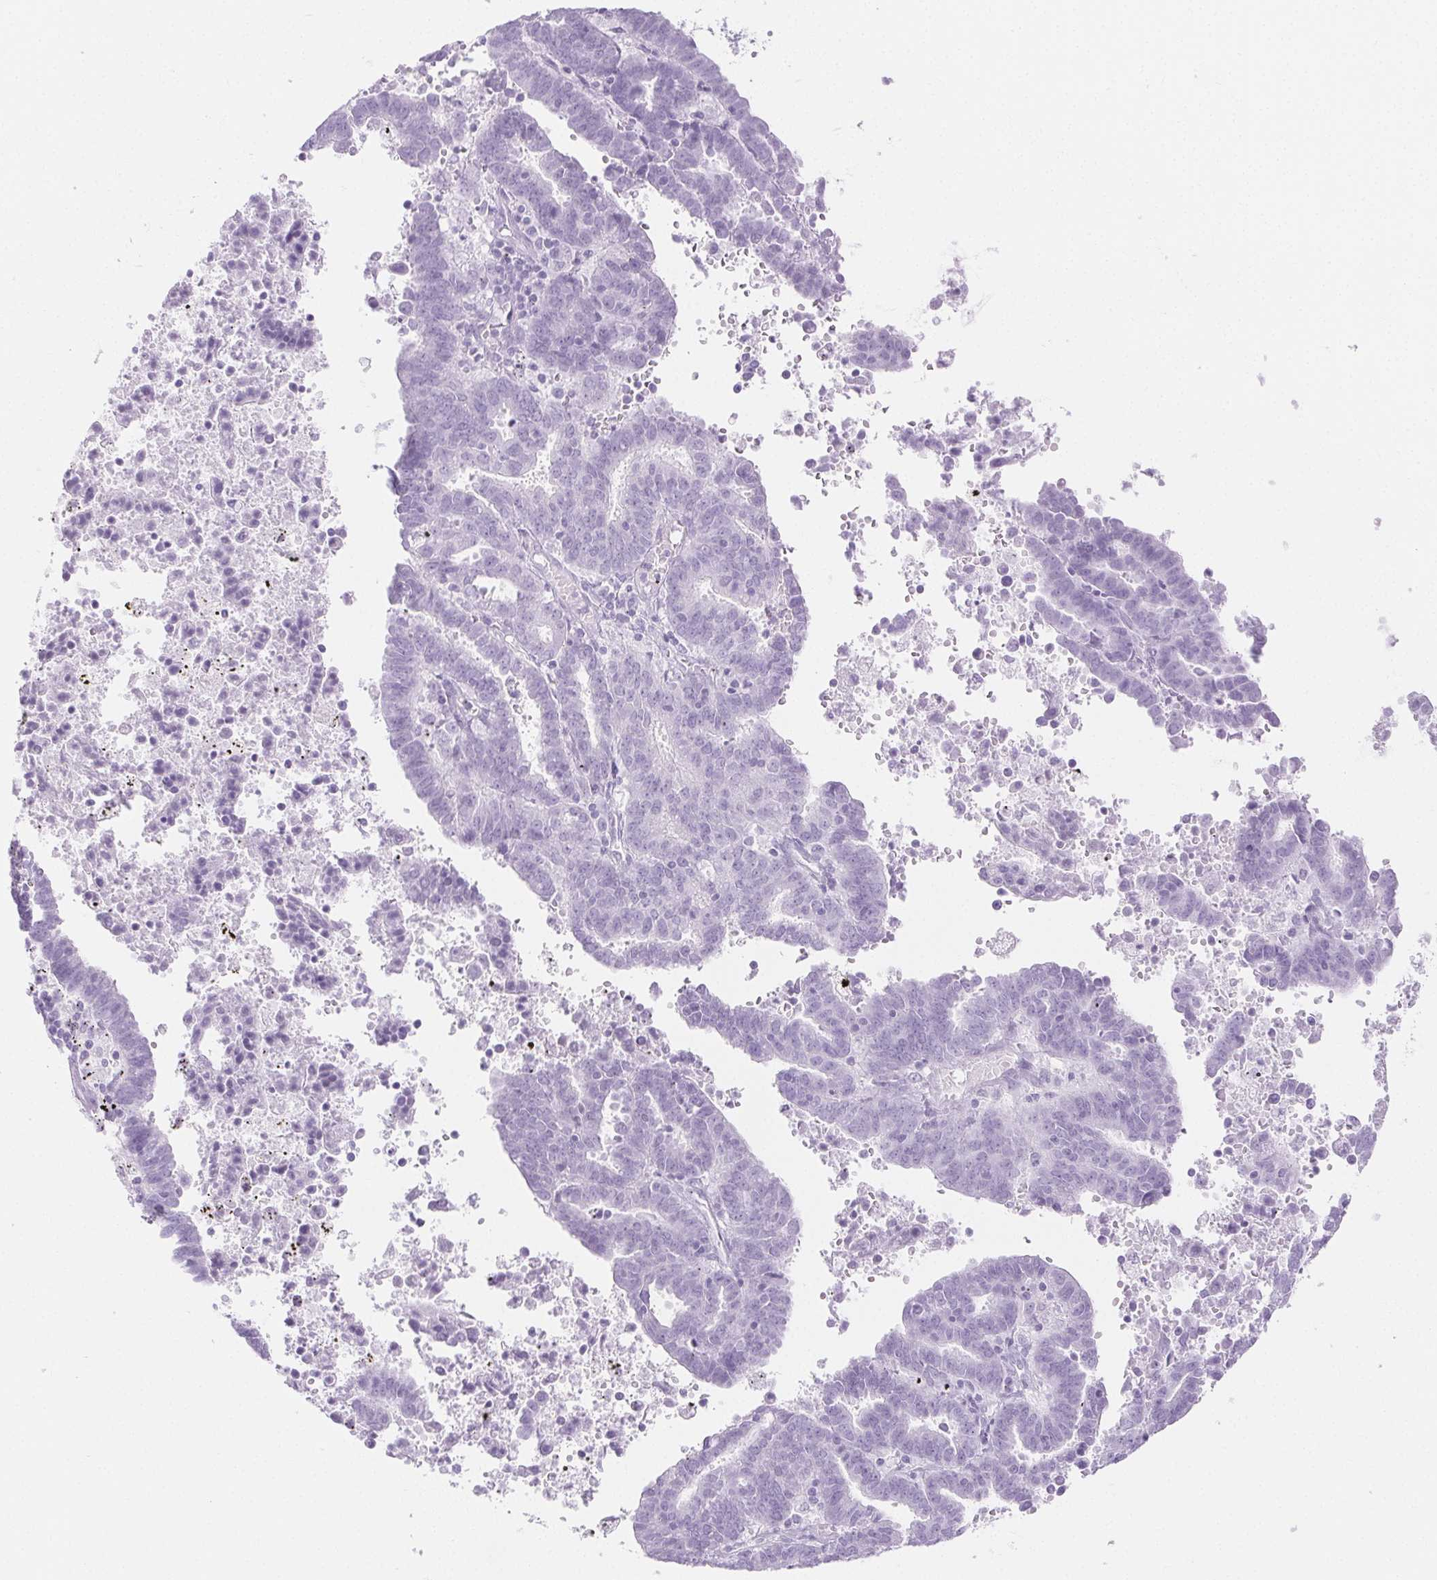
{"staining": {"intensity": "negative", "quantity": "none", "location": "none"}, "tissue": "endometrial cancer", "cell_type": "Tumor cells", "image_type": "cancer", "snomed": [{"axis": "morphology", "description": "Adenocarcinoma, NOS"}, {"axis": "topography", "description": "Uterus"}], "caption": "Tumor cells are negative for protein expression in human endometrial cancer. (DAB (3,3'-diaminobenzidine) immunohistochemistry with hematoxylin counter stain).", "gene": "SPRR3", "patient": {"sex": "female", "age": 83}}